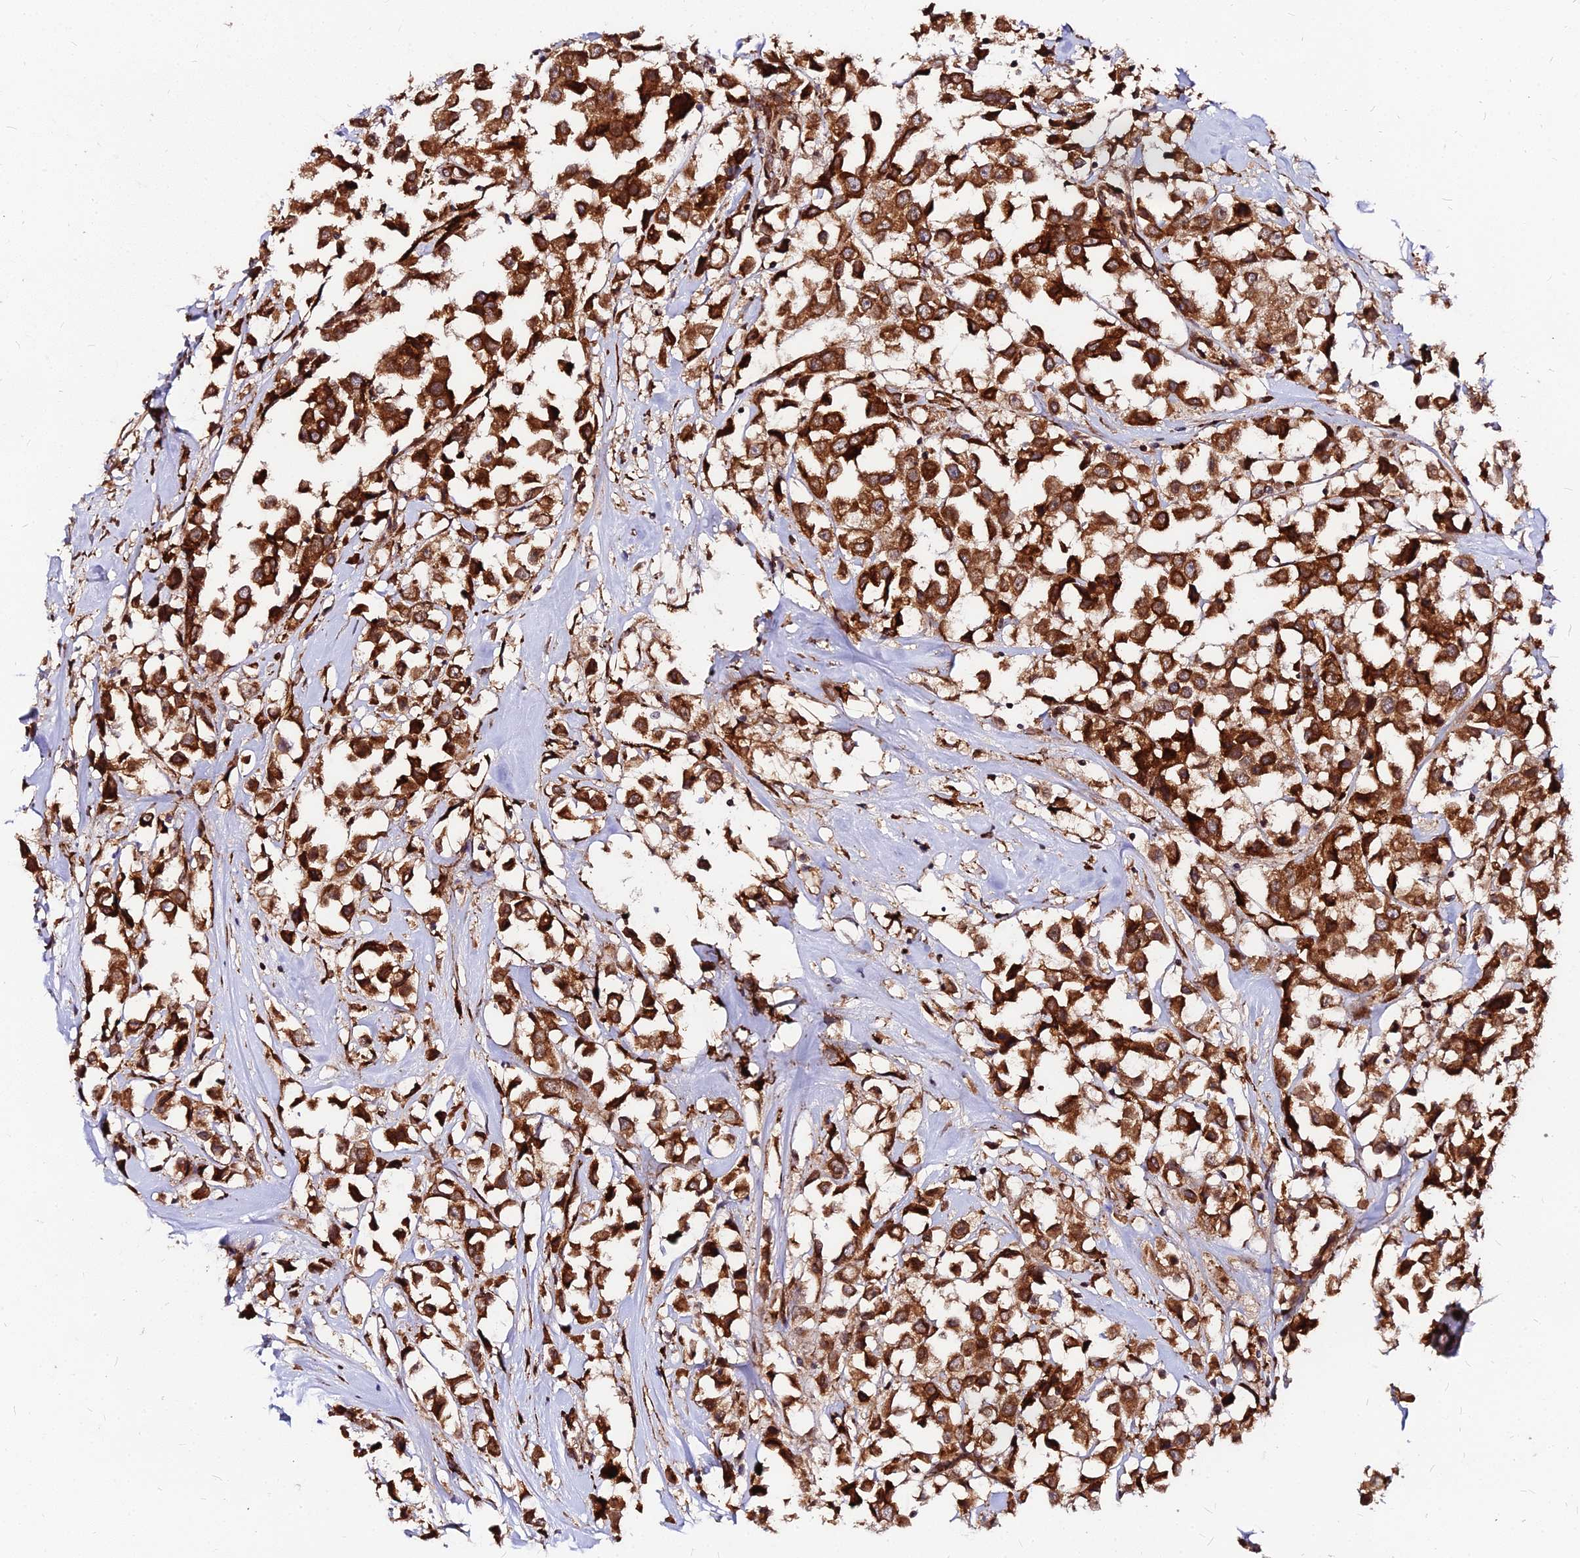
{"staining": {"intensity": "strong", "quantity": ">75%", "location": "cytoplasmic/membranous"}, "tissue": "breast cancer", "cell_type": "Tumor cells", "image_type": "cancer", "snomed": [{"axis": "morphology", "description": "Duct carcinoma"}, {"axis": "topography", "description": "Breast"}], "caption": "High-power microscopy captured an IHC image of breast cancer, revealing strong cytoplasmic/membranous expression in about >75% of tumor cells.", "gene": "PDE4D", "patient": {"sex": "female", "age": 61}}